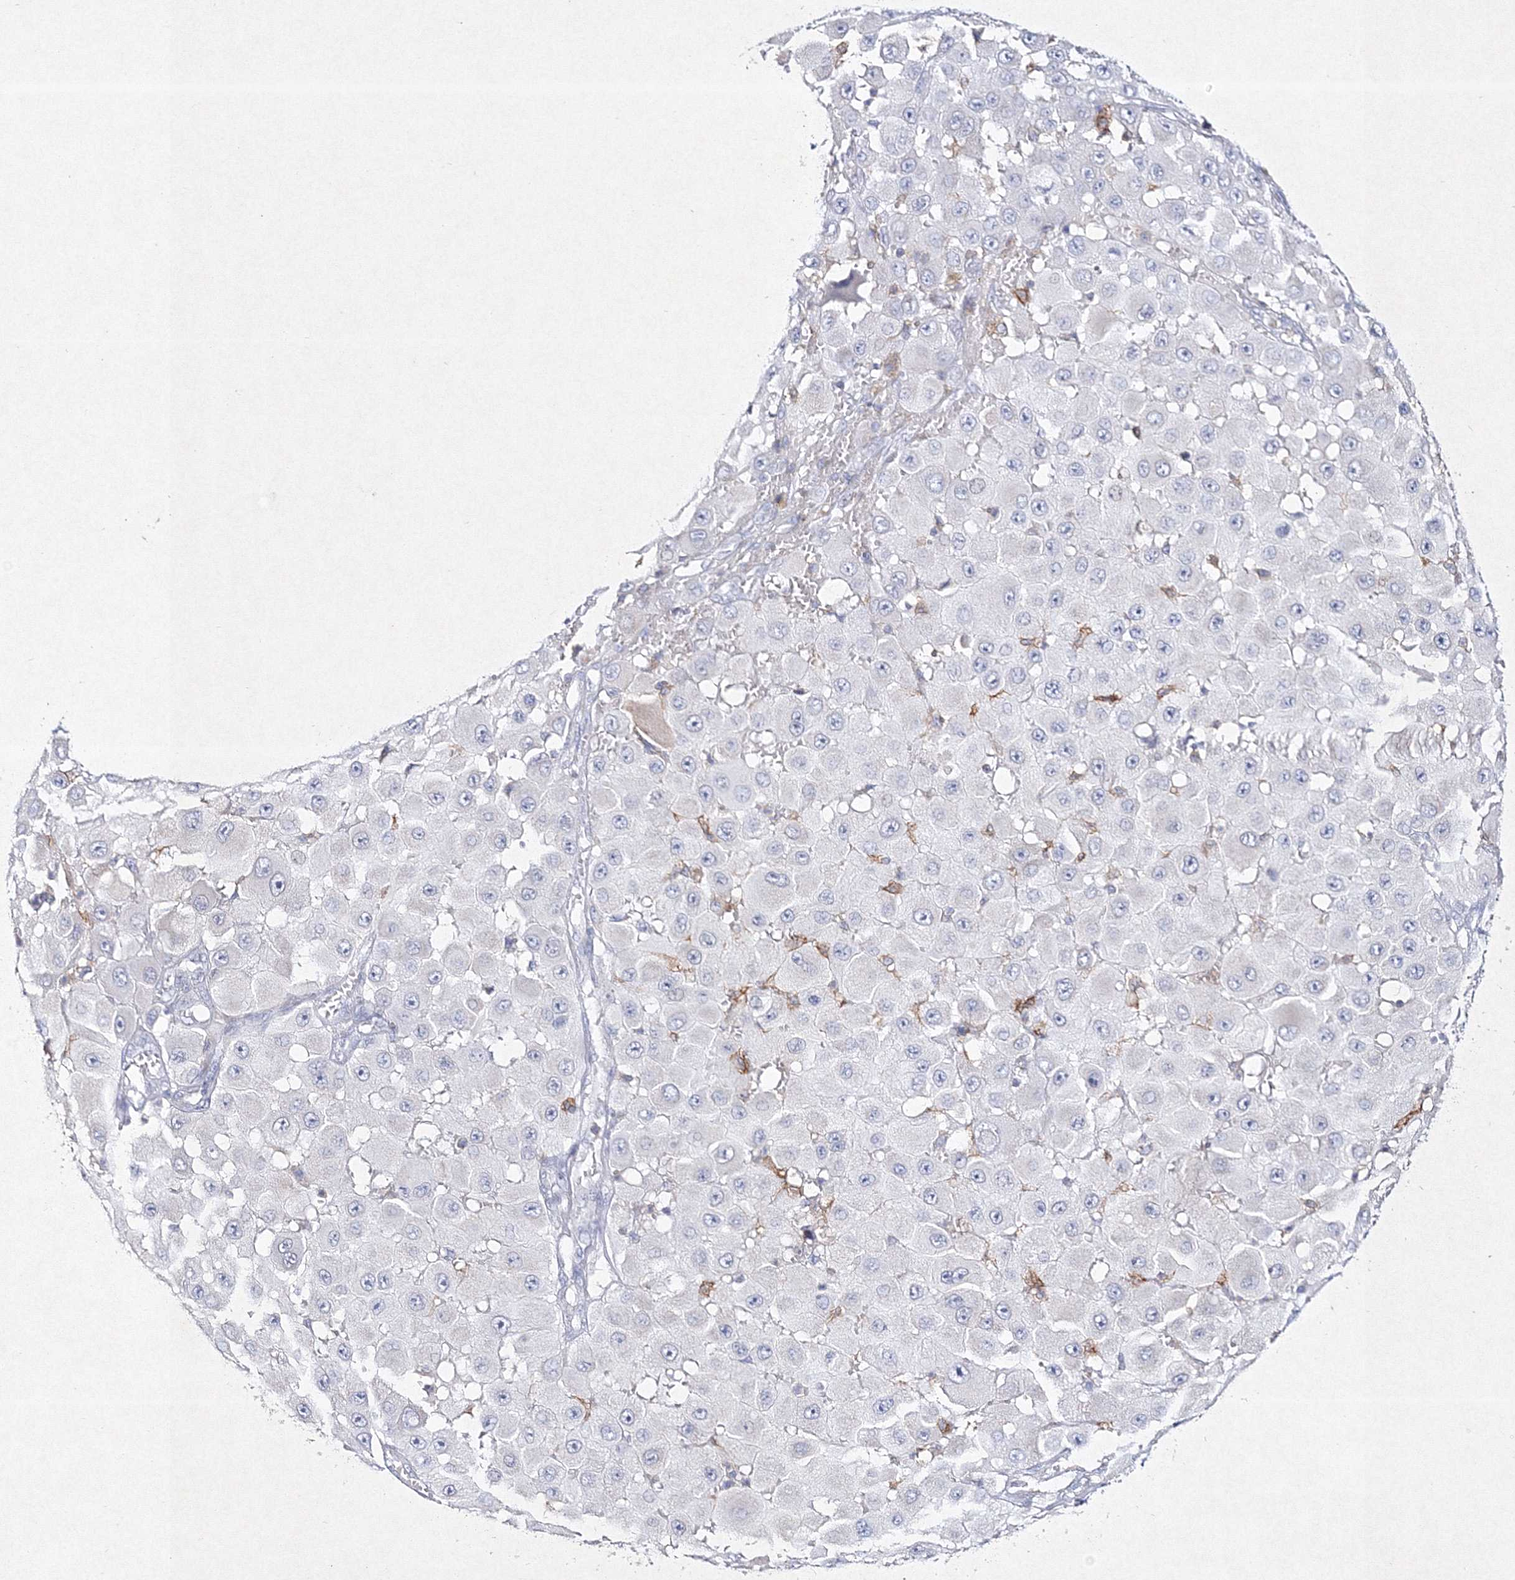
{"staining": {"intensity": "negative", "quantity": "none", "location": "none"}, "tissue": "melanoma", "cell_type": "Tumor cells", "image_type": "cancer", "snomed": [{"axis": "morphology", "description": "Malignant melanoma, NOS"}, {"axis": "topography", "description": "Skin"}], "caption": "DAB (3,3'-diaminobenzidine) immunohistochemical staining of human melanoma shows no significant staining in tumor cells. (DAB immunohistochemistry (IHC) with hematoxylin counter stain).", "gene": "HCST", "patient": {"sex": "female", "age": 81}}